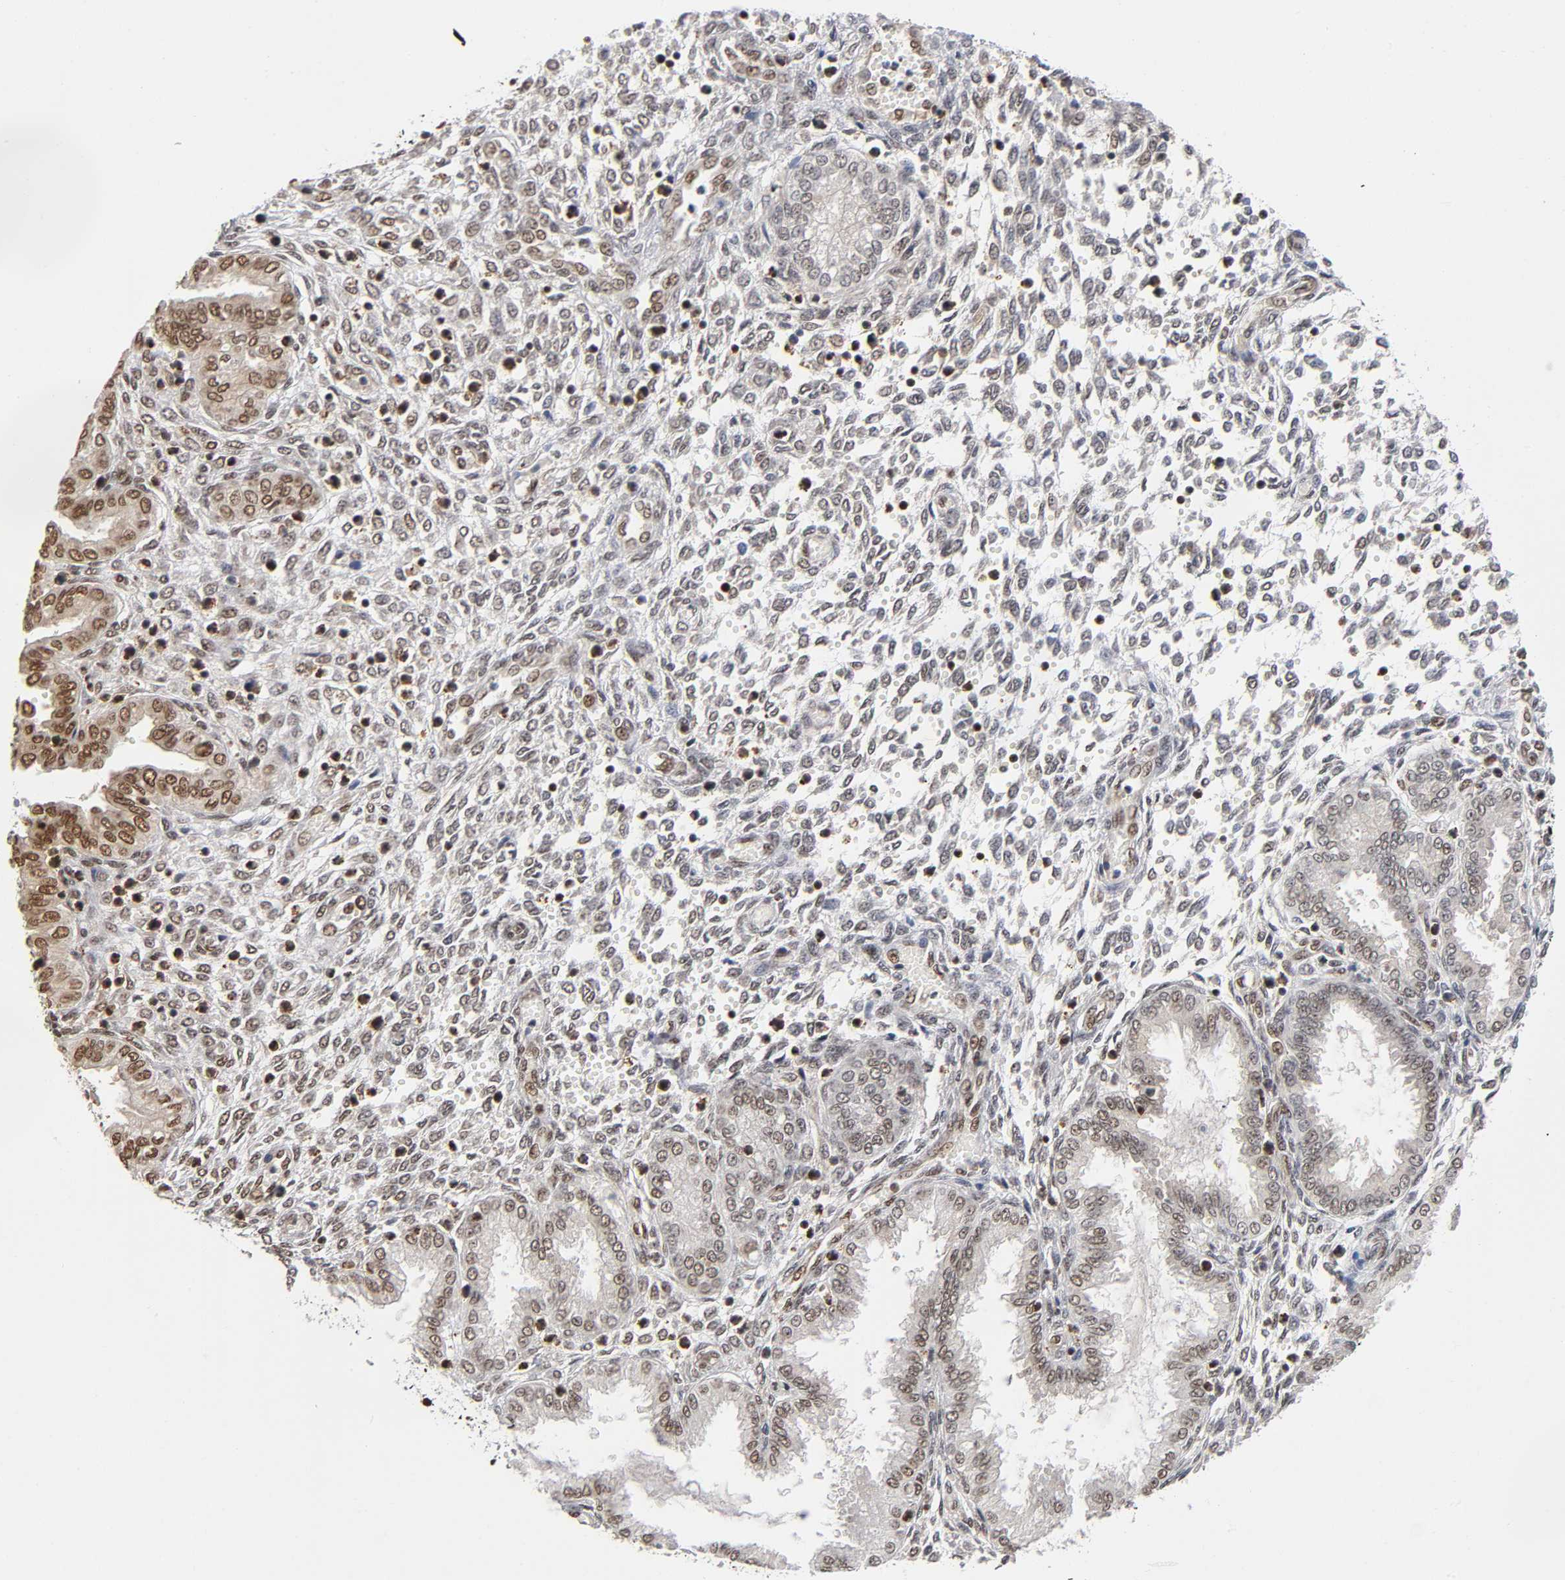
{"staining": {"intensity": "strong", "quantity": ">75%", "location": "nuclear"}, "tissue": "endometrium", "cell_type": "Cells in endometrial stroma", "image_type": "normal", "snomed": [{"axis": "morphology", "description": "Normal tissue, NOS"}, {"axis": "topography", "description": "Endometrium"}], "caption": "Immunohistochemical staining of unremarkable human endometrium displays >75% levels of strong nuclear protein staining in approximately >75% of cells in endometrial stroma. The staining was performed using DAB, with brown indicating positive protein expression. Nuclei are stained blue with hematoxylin.", "gene": "ILKAP", "patient": {"sex": "female", "age": 33}}